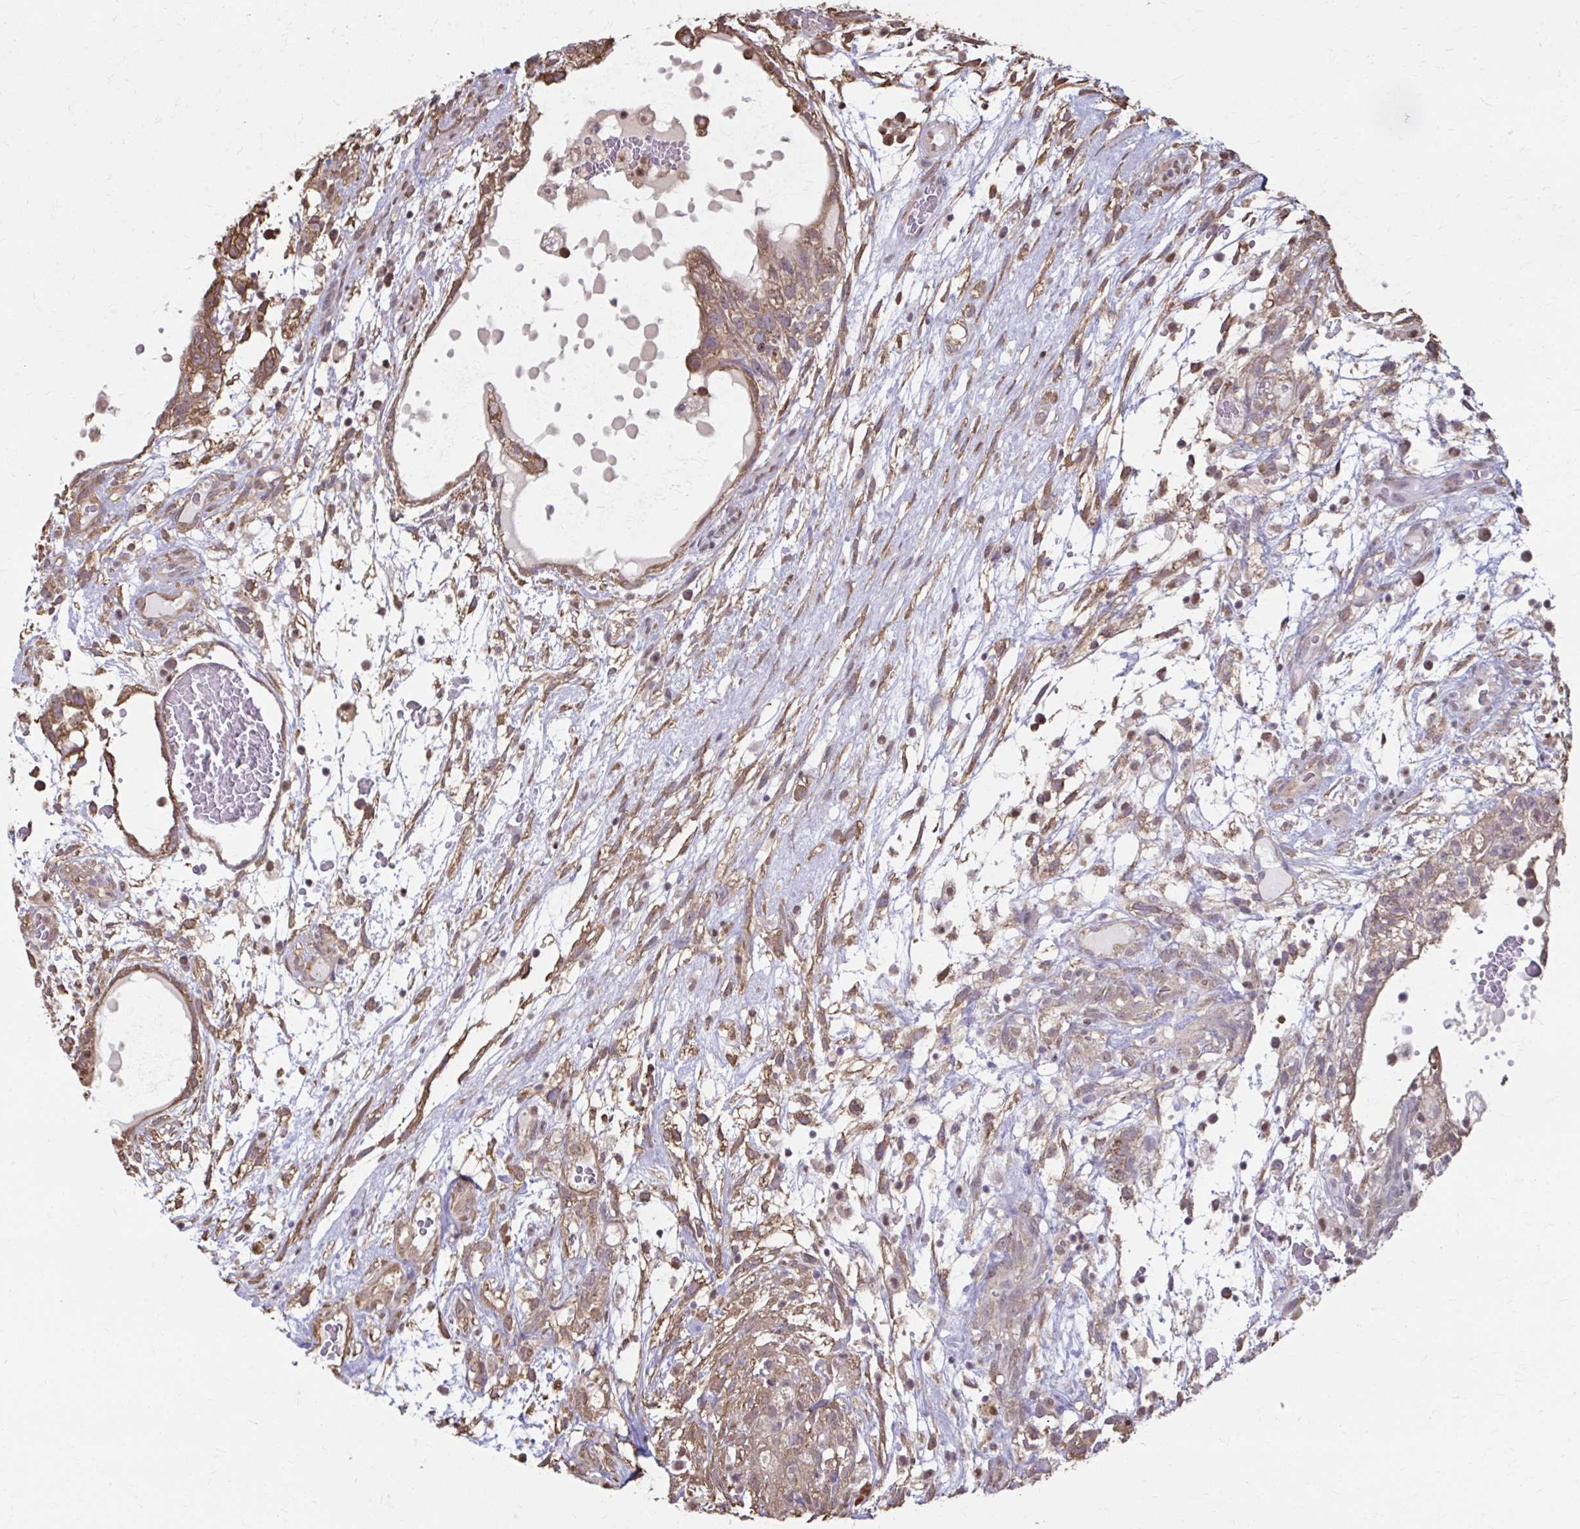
{"staining": {"intensity": "weak", "quantity": ">75%", "location": "cytoplasmic/membranous"}, "tissue": "testis cancer", "cell_type": "Tumor cells", "image_type": "cancer", "snomed": [{"axis": "morphology", "description": "Carcinoma, Embryonal, NOS"}, {"axis": "topography", "description": "Testis"}], "caption": "Immunohistochemistry of human testis cancer demonstrates low levels of weak cytoplasmic/membranous staining in about >75% of tumor cells.", "gene": "ING4", "patient": {"sex": "male", "age": 32}}